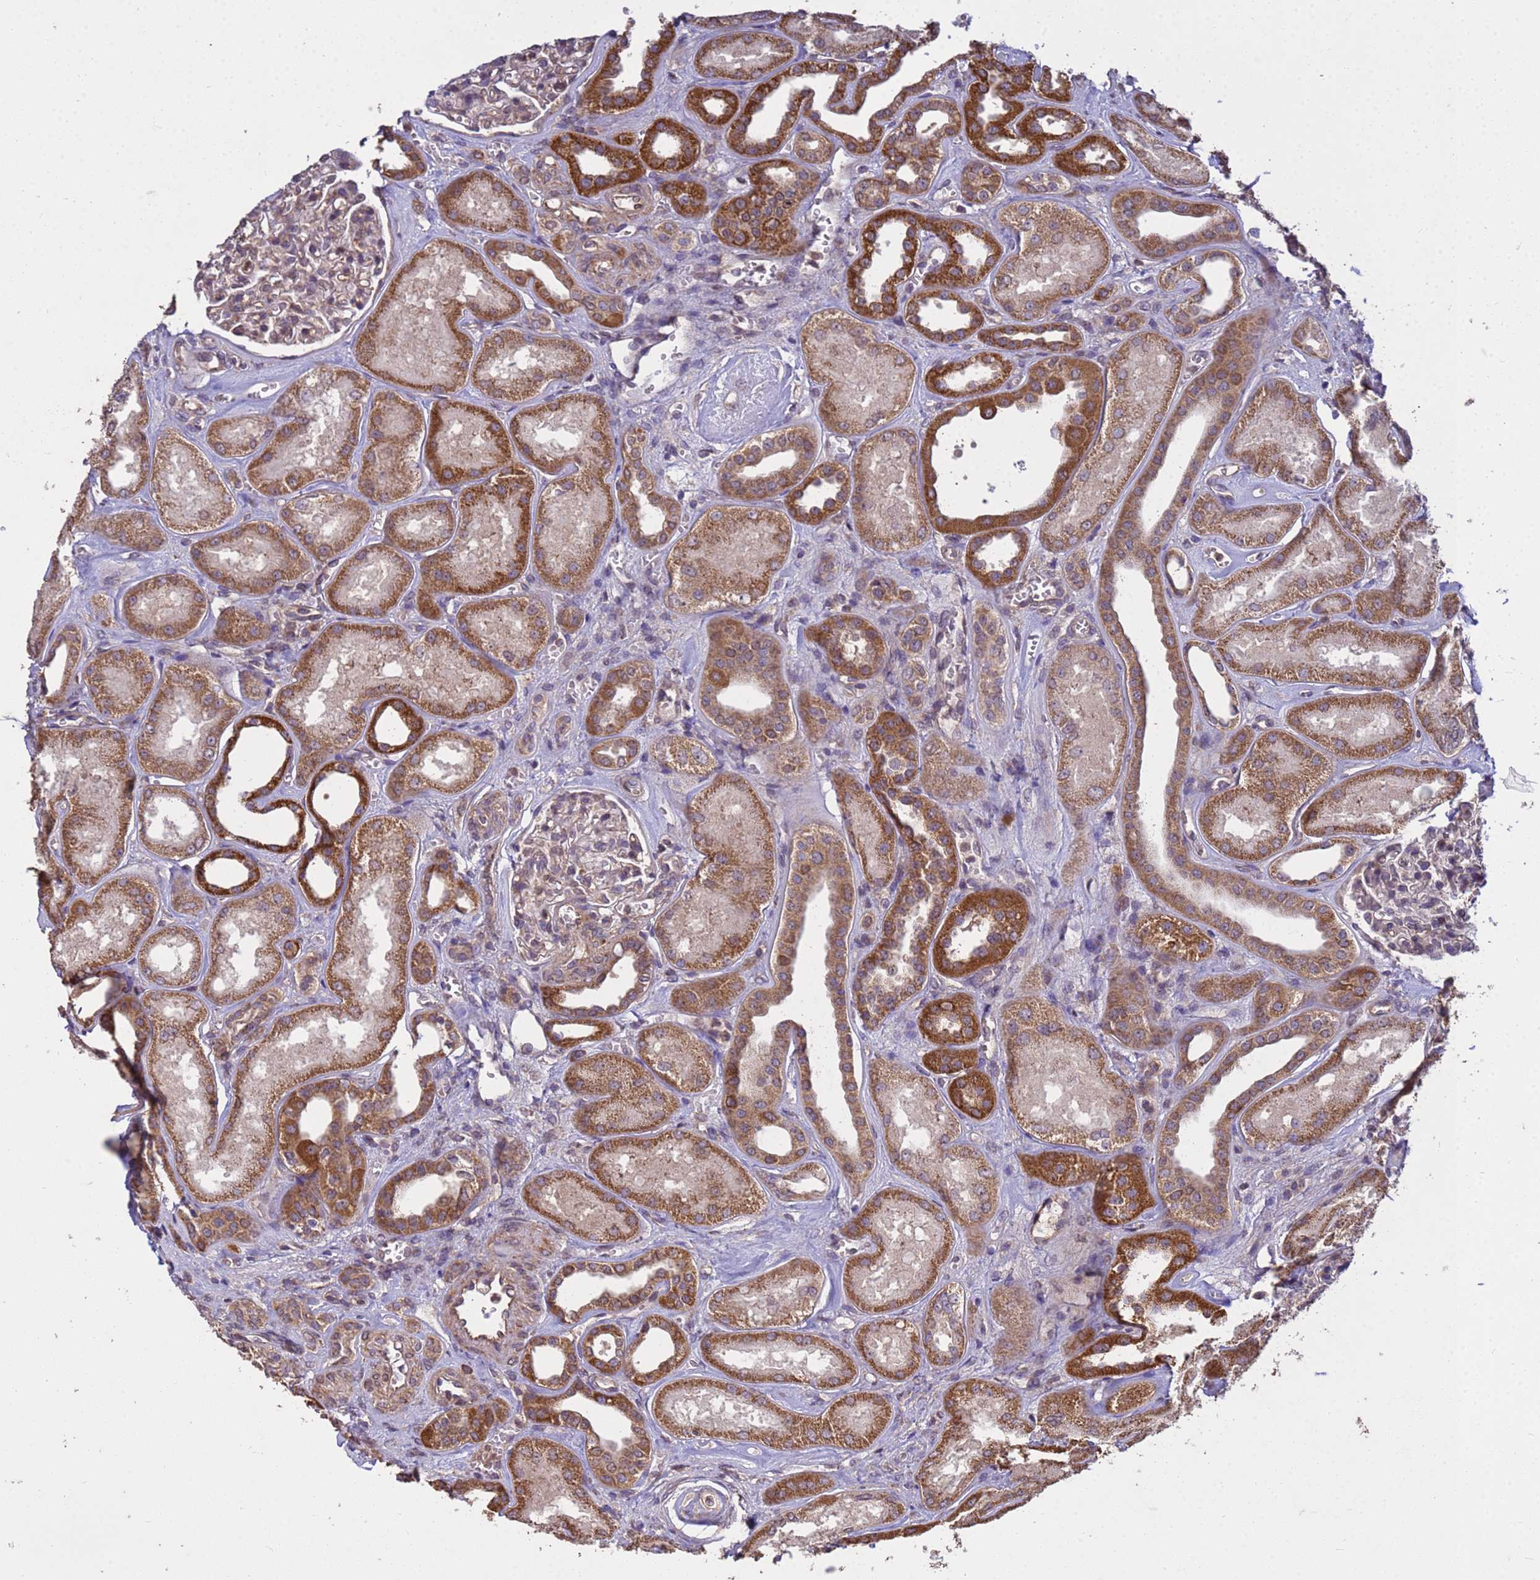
{"staining": {"intensity": "weak", "quantity": ">75%", "location": "cytoplasmic/membranous"}, "tissue": "kidney", "cell_type": "Cells in glomeruli", "image_type": "normal", "snomed": [{"axis": "morphology", "description": "Normal tissue, NOS"}, {"axis": "morphology", "description": "Adenocarcinoma, NOS"}, {"axis": "topography", "description": "Kidney"}], "caption": "Cells in glomeruli display low levels of weak cytoplasmic/membranous positivity in about >75% of cells in normal human kidney.", "gene": "P2RX7", "patient": {"sex": "female", "age": 68}}